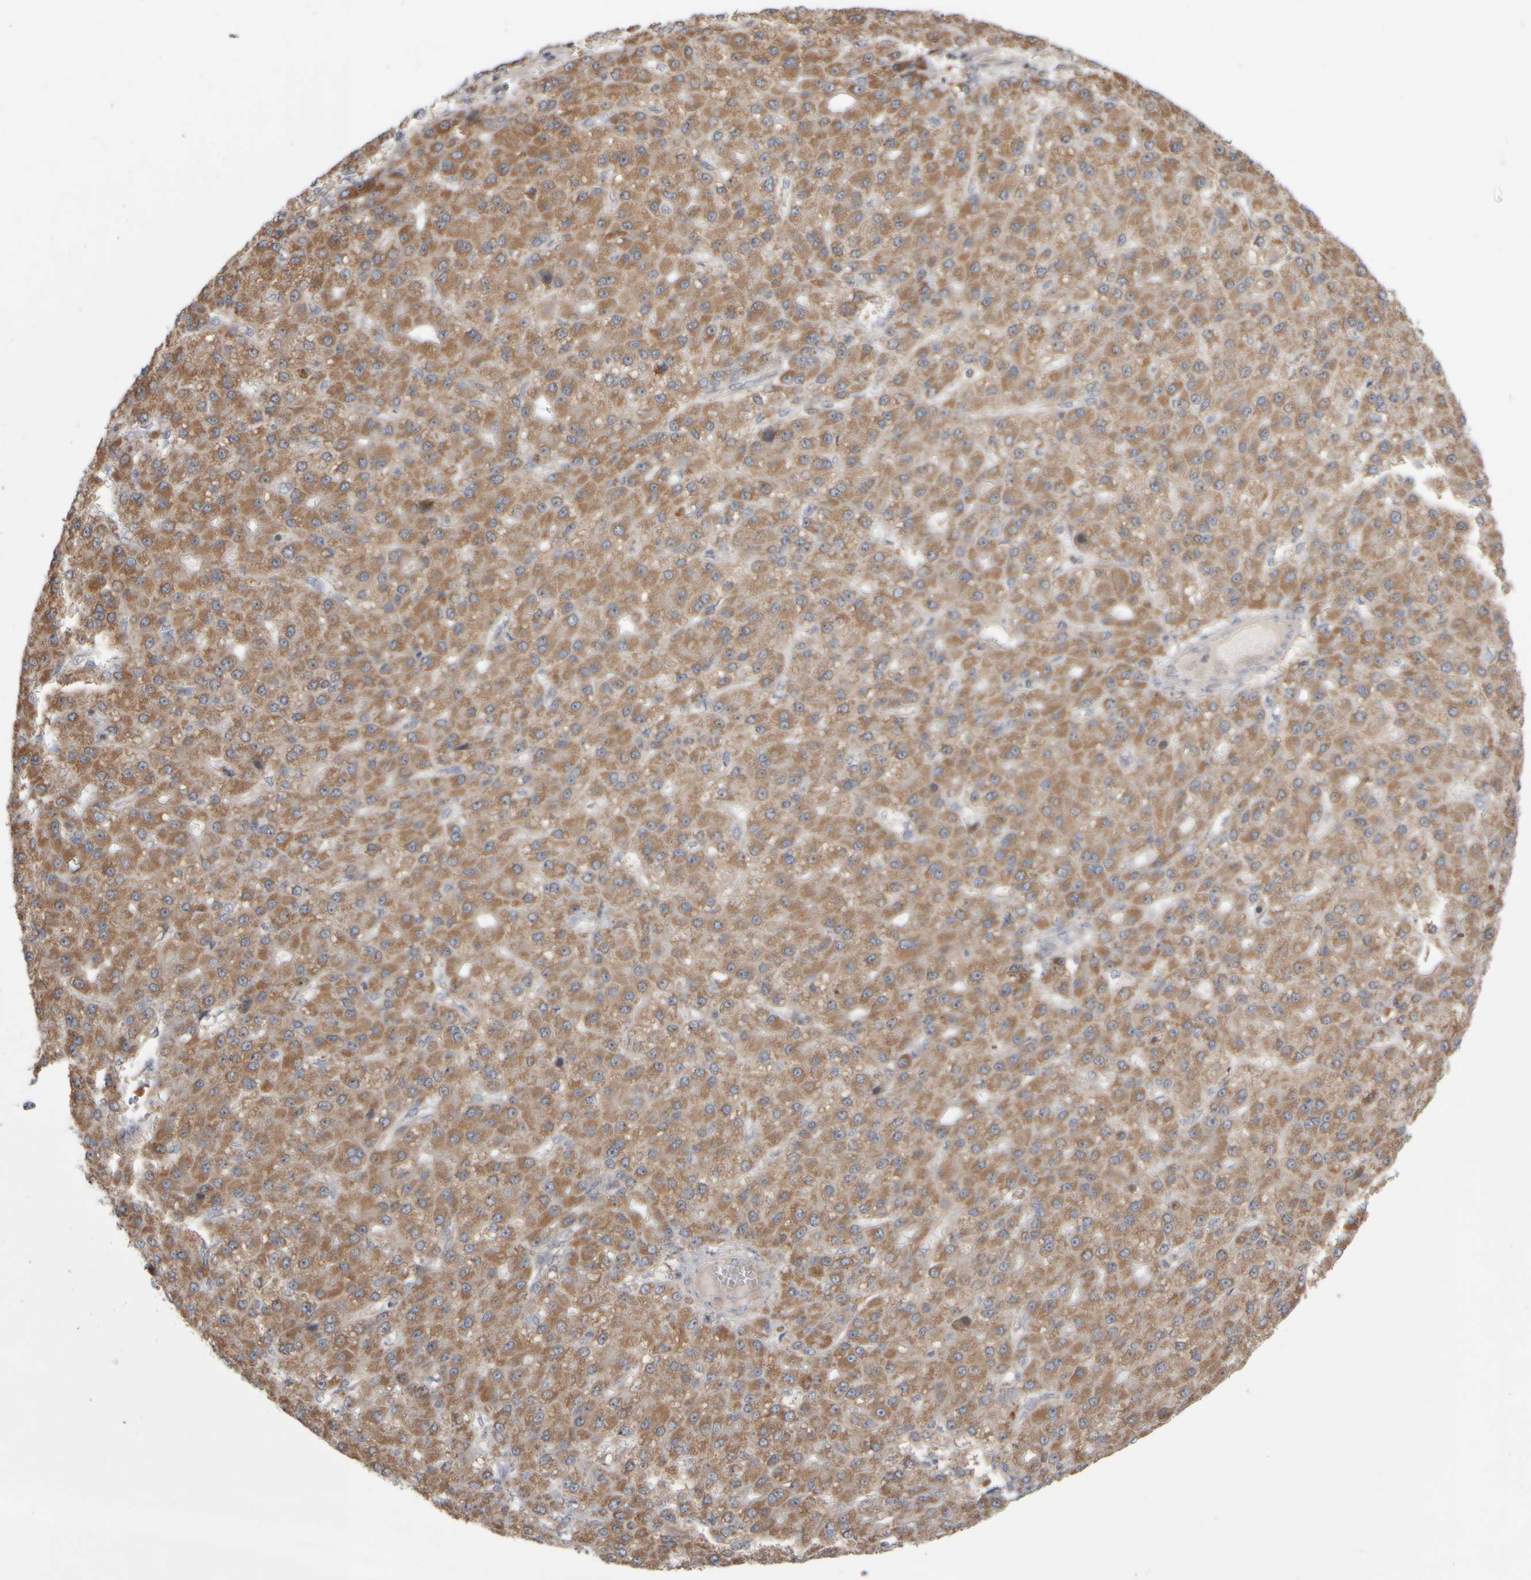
{"staining": {"intensity": "moderate", "quantity": ">75%", "location": "cytoplasmic/membranous"}, "tissue": "liver cancer", "cell_type": "Tumor cells", "image_type": "cancer", "snomed": [{"axis": "morphology", "description": "Carcinoma, Hepatocellular, NOS"}, {"axis": "topography", "description": "Liver"}], "caption": "Tumor cells exhibit medium levels of moderate cytoplasmic/membranous staining in about >75% of cells in liver hepatocellular carcinoma. Immunohistochemistry stains the protein in brown and the nuclei are stained blue.", "gene": "SCO1", "patient": {"sex": "male", "age": 67}}